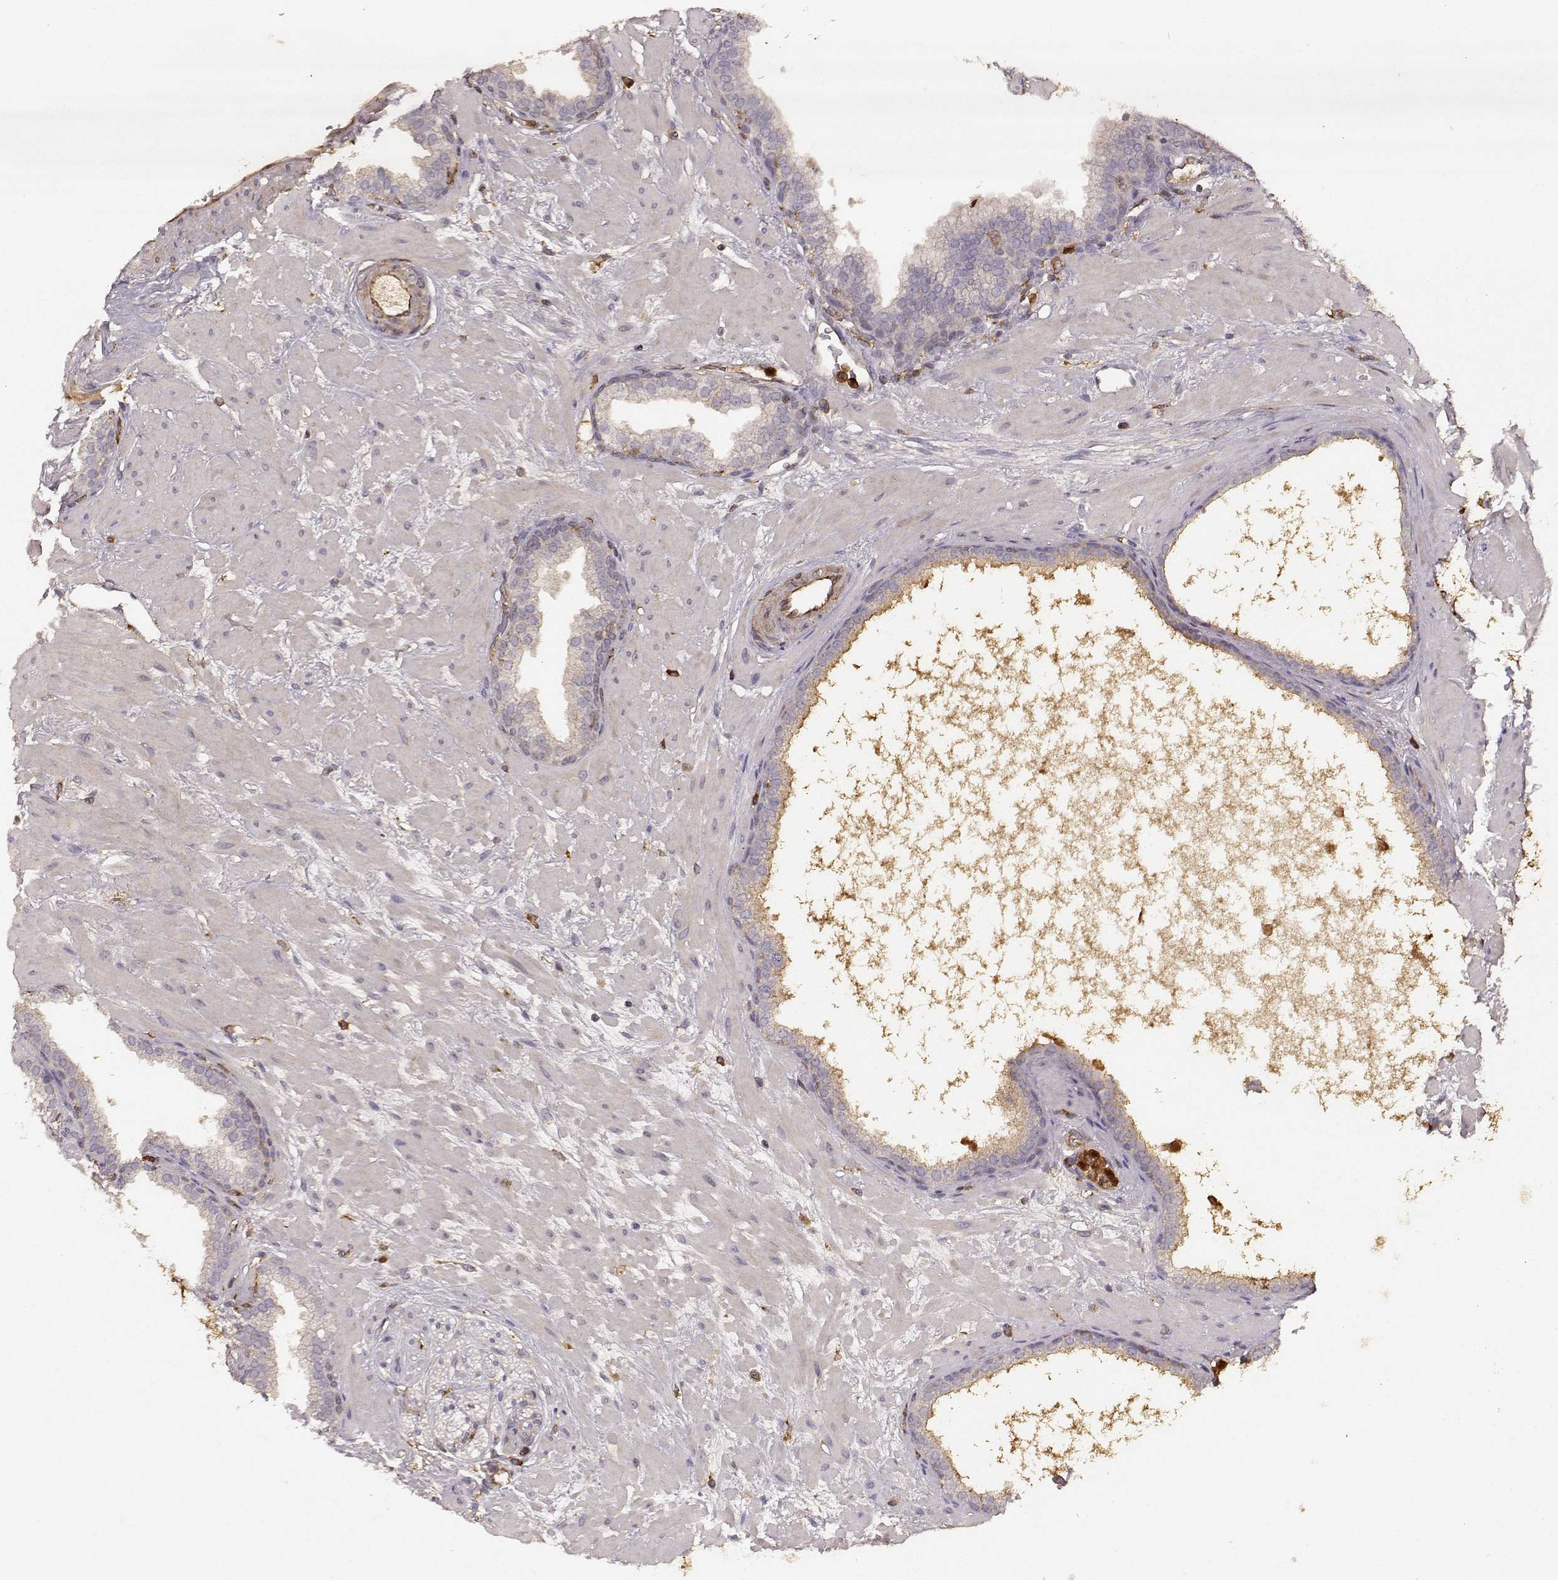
{"staining": {"intensity": "weak", "quantity": "<25%", "location": "cytoplasmic/membranous"}, "tissue": "prostate cancer", "cell_type": "Tumor cells", "image_type": "cancer", "snomed": [{"axis": "morphology", "description": "Adenocarcinoma, Low grade"}, {"axis": "topography", "description": "Prostate"}], "caption": "High power microscopy image of an IHC histopathology image of prostate adenocarcinoma (low-grade), revealing no significant positivity in tumor cells.", "gene": "ARHGEF2", "patient": {"sex": "male", "age": 68}}